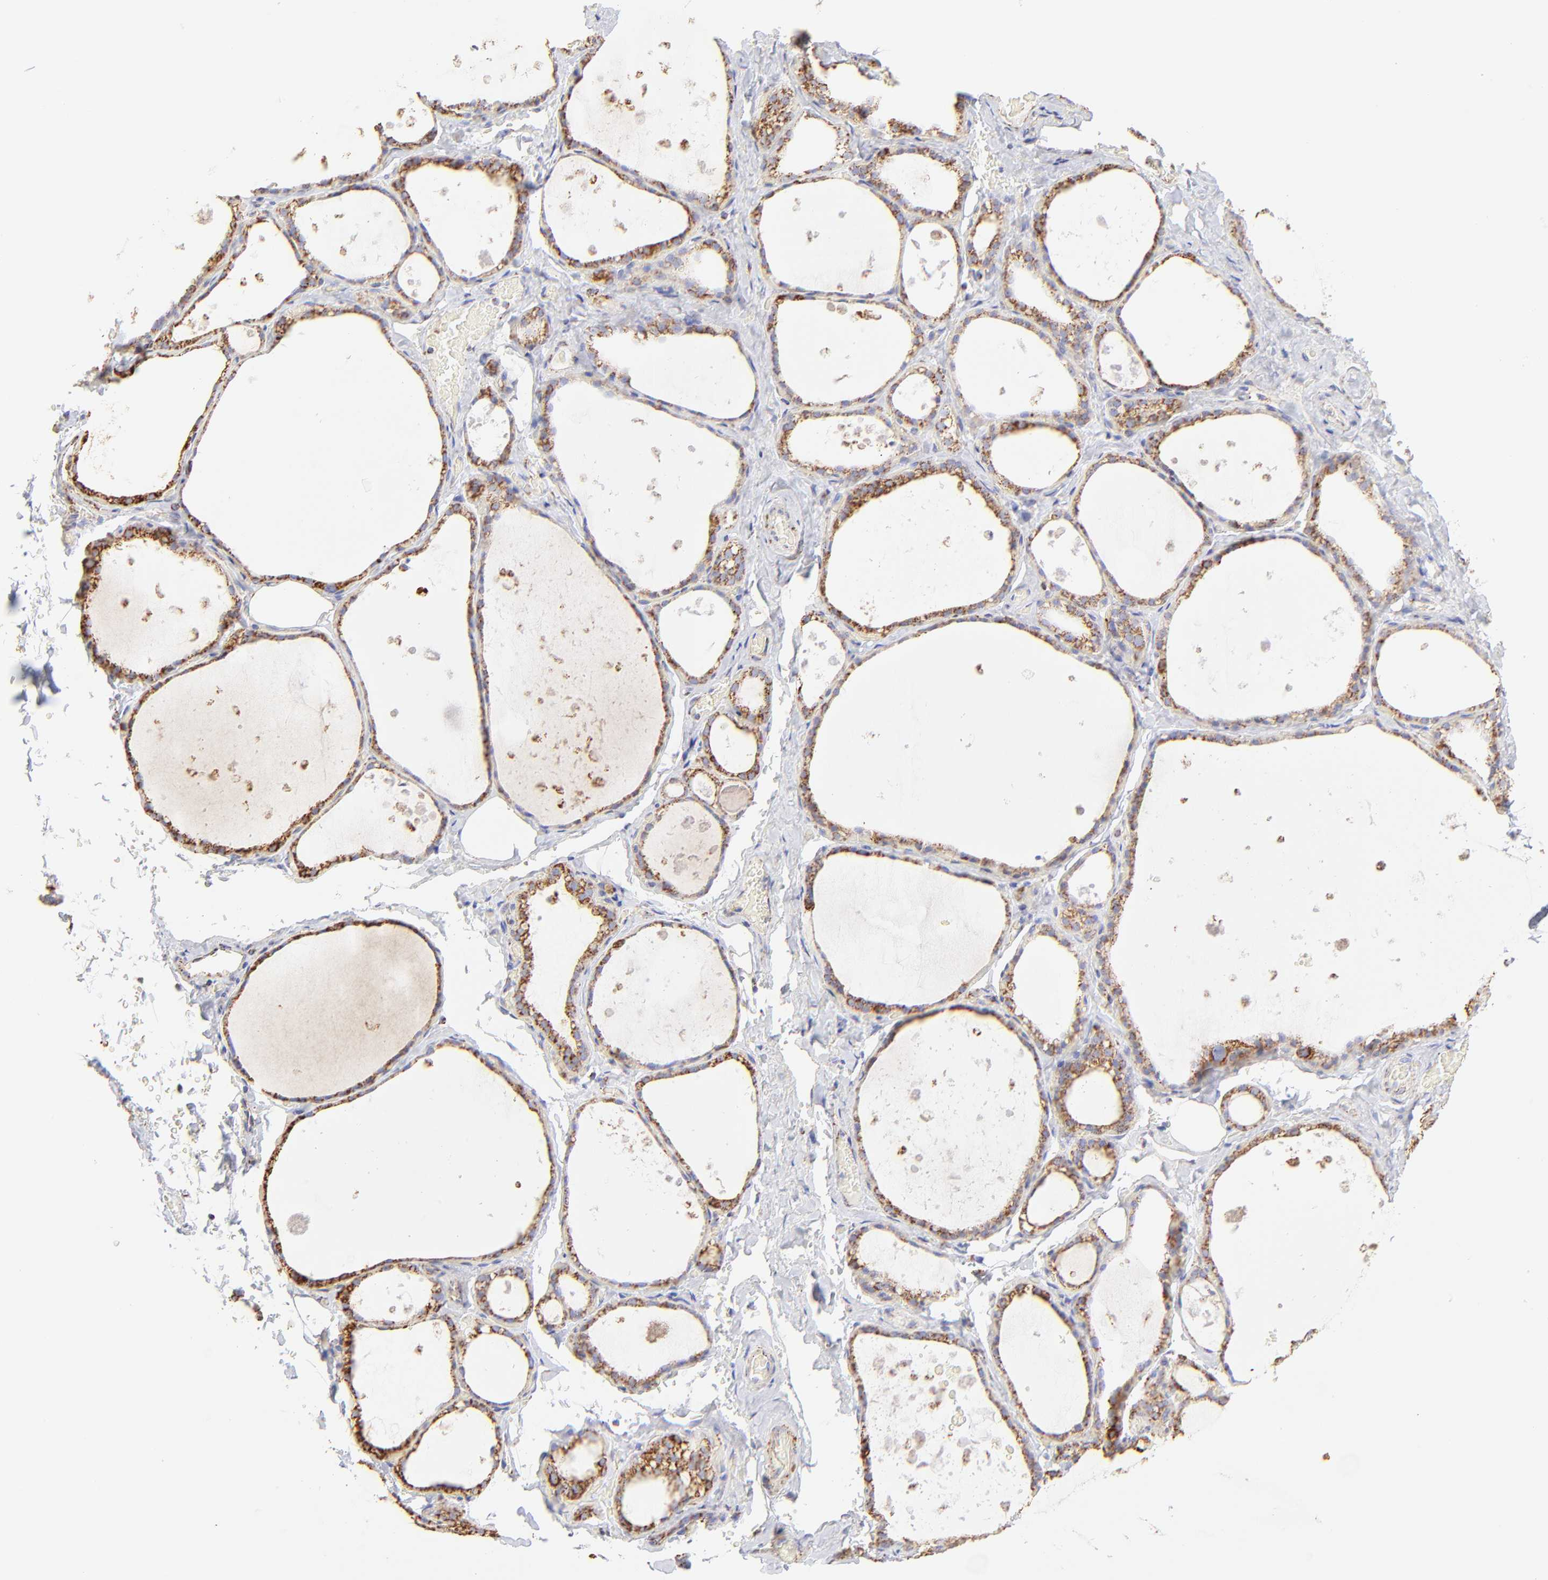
{"staining": {"intensity": "moderate", "quantity": "25%-75%", "location": "cytoplasmic/membranous"}, "tissue": "thyroid gland", "cell_type": "Glandular cells", "image_type": "normal", "snomed": [{"axis": "morphology", "description": "Normal tissue, NOS"}, {"axis": "topography", "description": "Thyroid gland"}], "caption": "Brown immunohistochemical staining in unremarkable thyroid gland exhibits moderate cytoplasmic/membranous expression in about 25%-75% of glandular cells. The protein is shown in brown color, while the nuclei are stained blue.", "gene": "ECH1", "patient": {"sex": "male", "age": 61}}